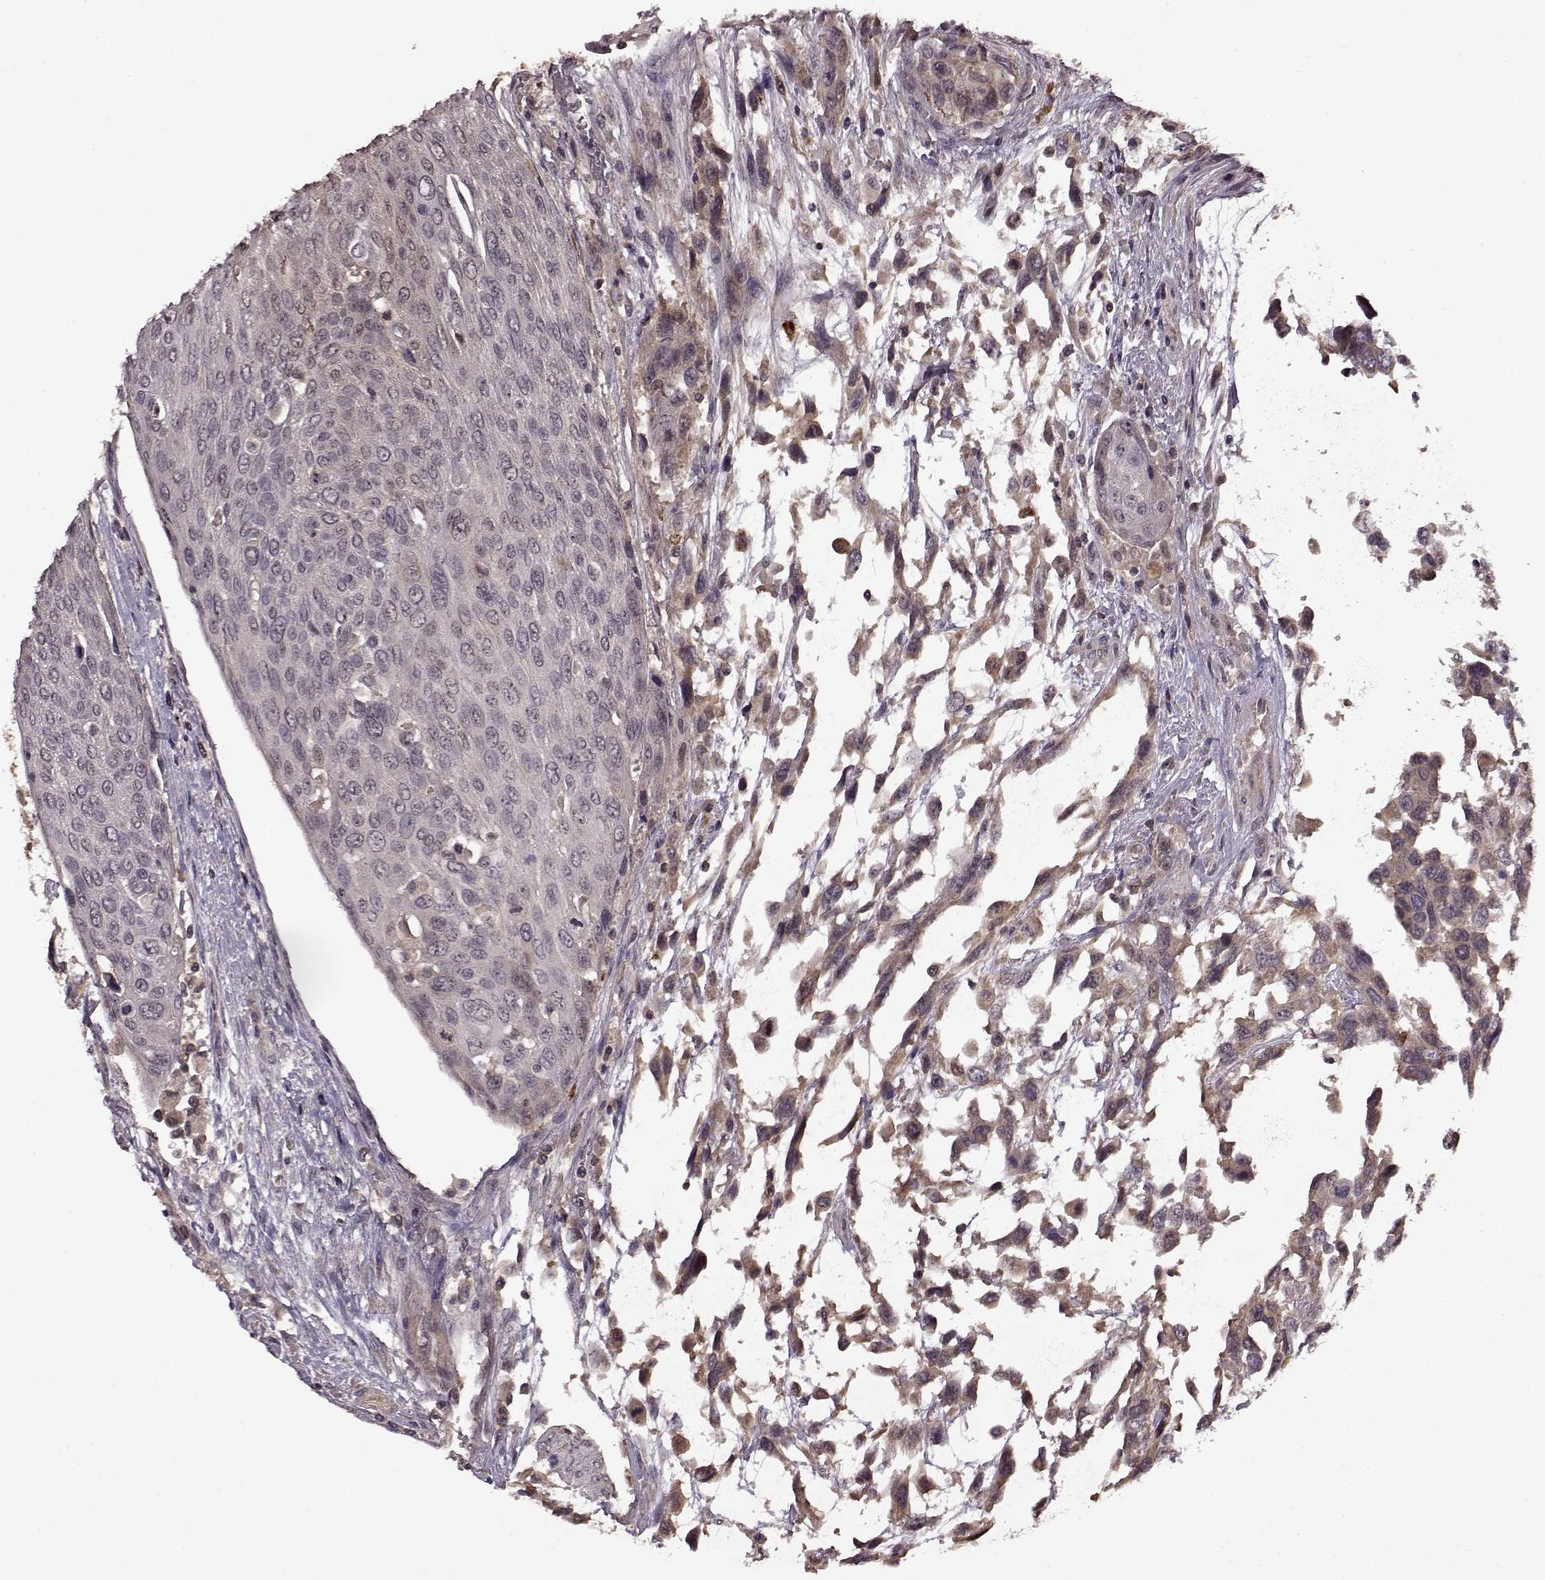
{"staining": {"intensity": "weak", "quantity": "<25%", "location": "cytoplasmic/membranous"}, "tissue": "urothelial cancer", "cell_type": "Tumor cells", "image_type": "cancer", "snomed": [{"axis": "morphology", "description": "Urothelial carcinoma, High grade"}, {"axis": "topography", "description": "Urinary bladder"}], "caption": "IHC of human high-grade urothelial carcinoma shows no expression in tumor cells.", "gene": "MAIP1", "patient": {"sex": "female", "age": 70}}